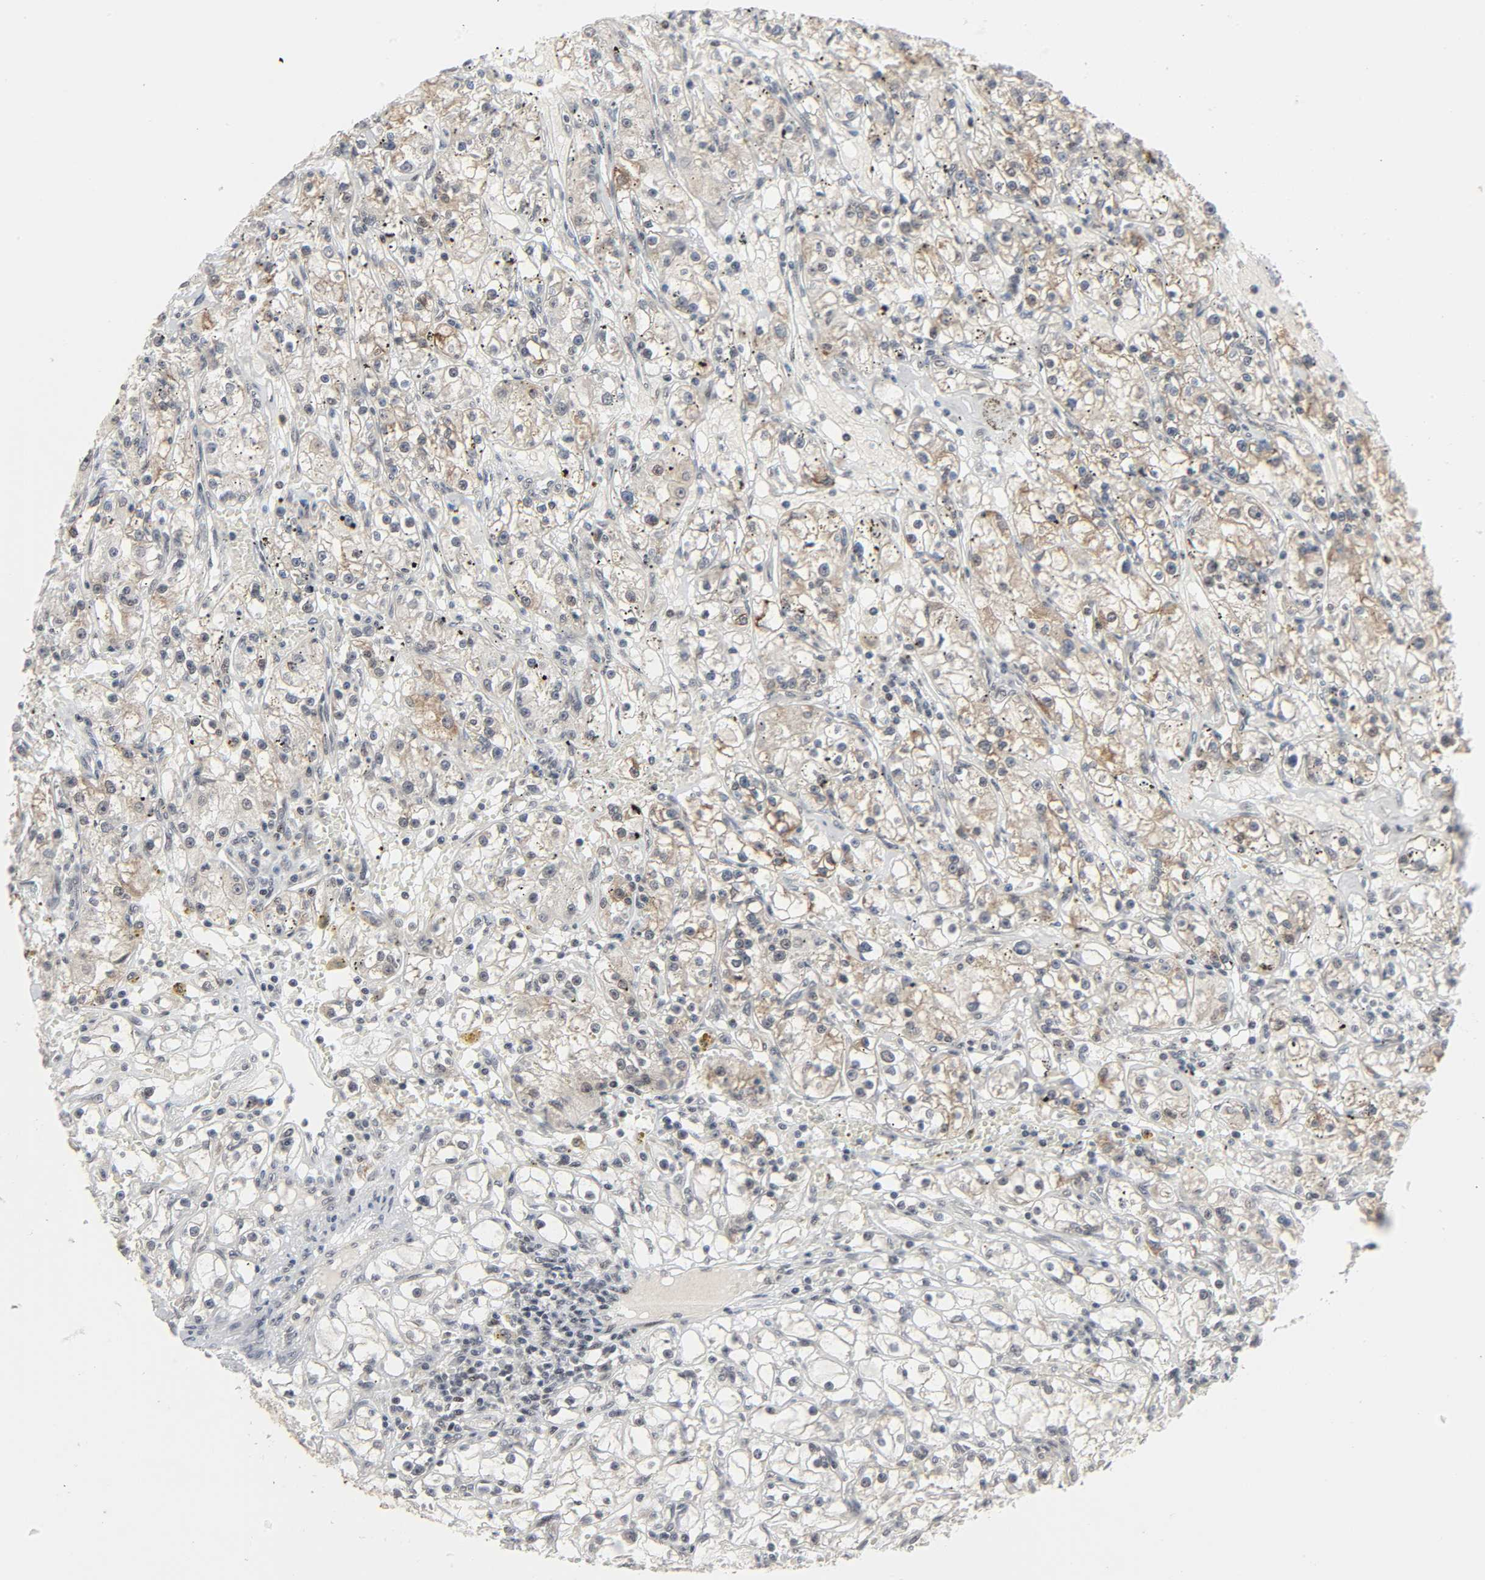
{"staining": {"intensity": "weak", "quantity": "25%-75%", "location": "cytoplasmic/membranous"}, "tissue": "renal cancer", "cell_type": "Tumor cells", "image_type": "cancer", "snomed": [{"axis": "morphology", "description": "Adenocarcinoma, NOS"}, {"axis": "topography", "description": "Kidney"}], "caption": "Immunohistochemistry (DAB) staining of human renal cancer (adenocarcinoma) reveals weak cytoplasmic/membranous protein expression in approximately 25%-75% of tumor cells.", "gene": "MUC1", "patient": {"sex": "male", "age": 56}}